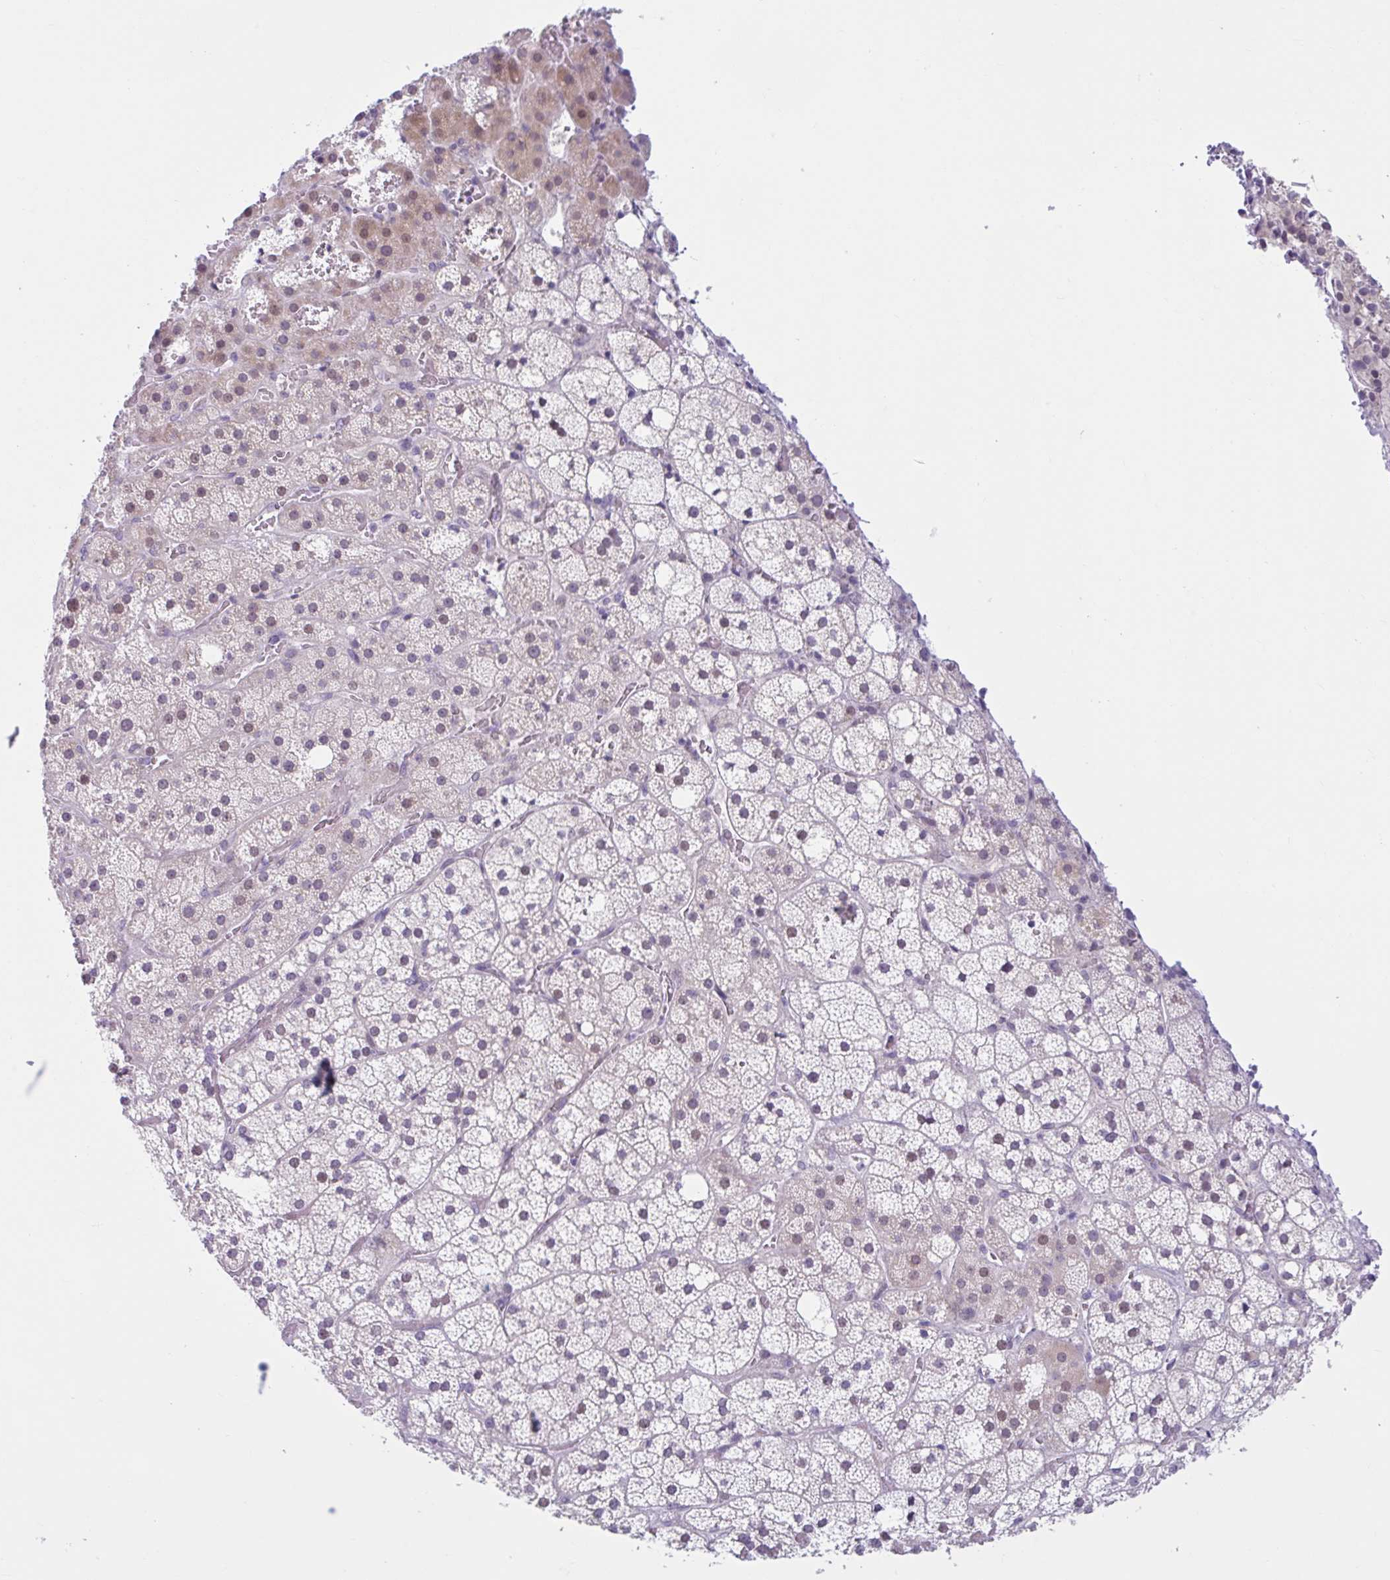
{"staining": {"intensity": "weak", "quantity": "<25%", "location": "nuclear"}, "tissue": "adrenal gland", "cell_type": "Glandular cells", "image_type": "normal", "snomed": [{"axis": "morphology", "description": "Normal tissue, NOS"}, {"axis": "topography", "description": "Adrenal gland"}], "caption": "Immunohistochemistry (IHC) of unremarkable adrenal gland exhibits no staining in glandular cells. The staining was performed using DAB to visualize the protein expression in brown, while the nuclei were stained in blue with hematoxylin (Magnification: 20x).", "gene": "FAM153A", "patient": {"sex": "male", "age": 53}}